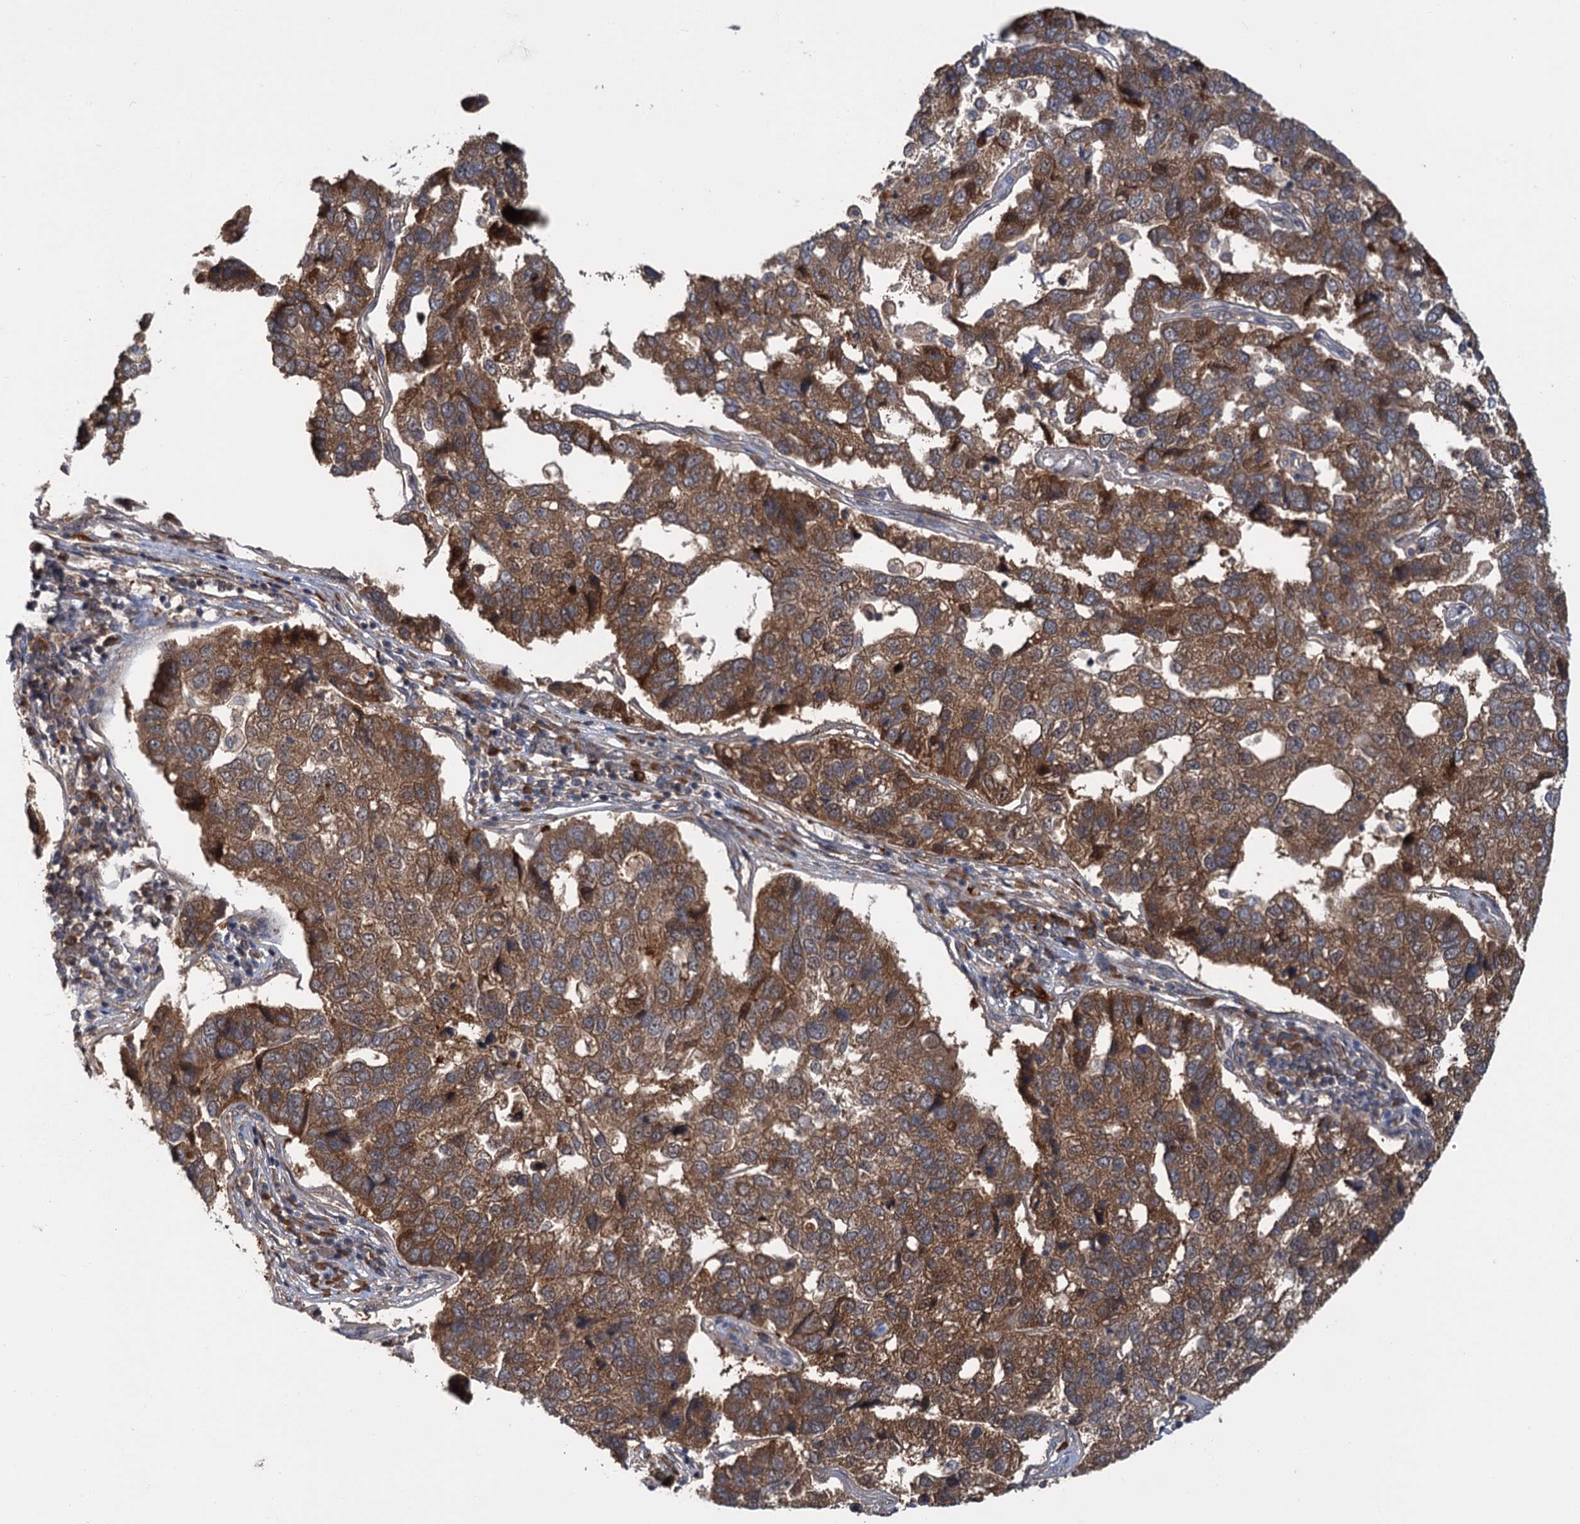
{"staining": {"intensity": "moderate", "quantity": ">75%", "location": "cytoplasmic/membranous"}, "tissue": "pancreatic cancer", "cell_type": "Tumor cells", "image_type": "cancer", "snomed": [{"axis": "morphology", "description": "Adenocarcinoma, NOS"}, {"axis": "topography", "description": "Pancreas"}], "caption": "Pancreatic cancer (adenocarcinoma) tissue shows moderate cytoplasmic/membranous positivity in about >75% of tumor cells", "gene": "KANSL2", "patient": {"sex": "female", "age": 61}}